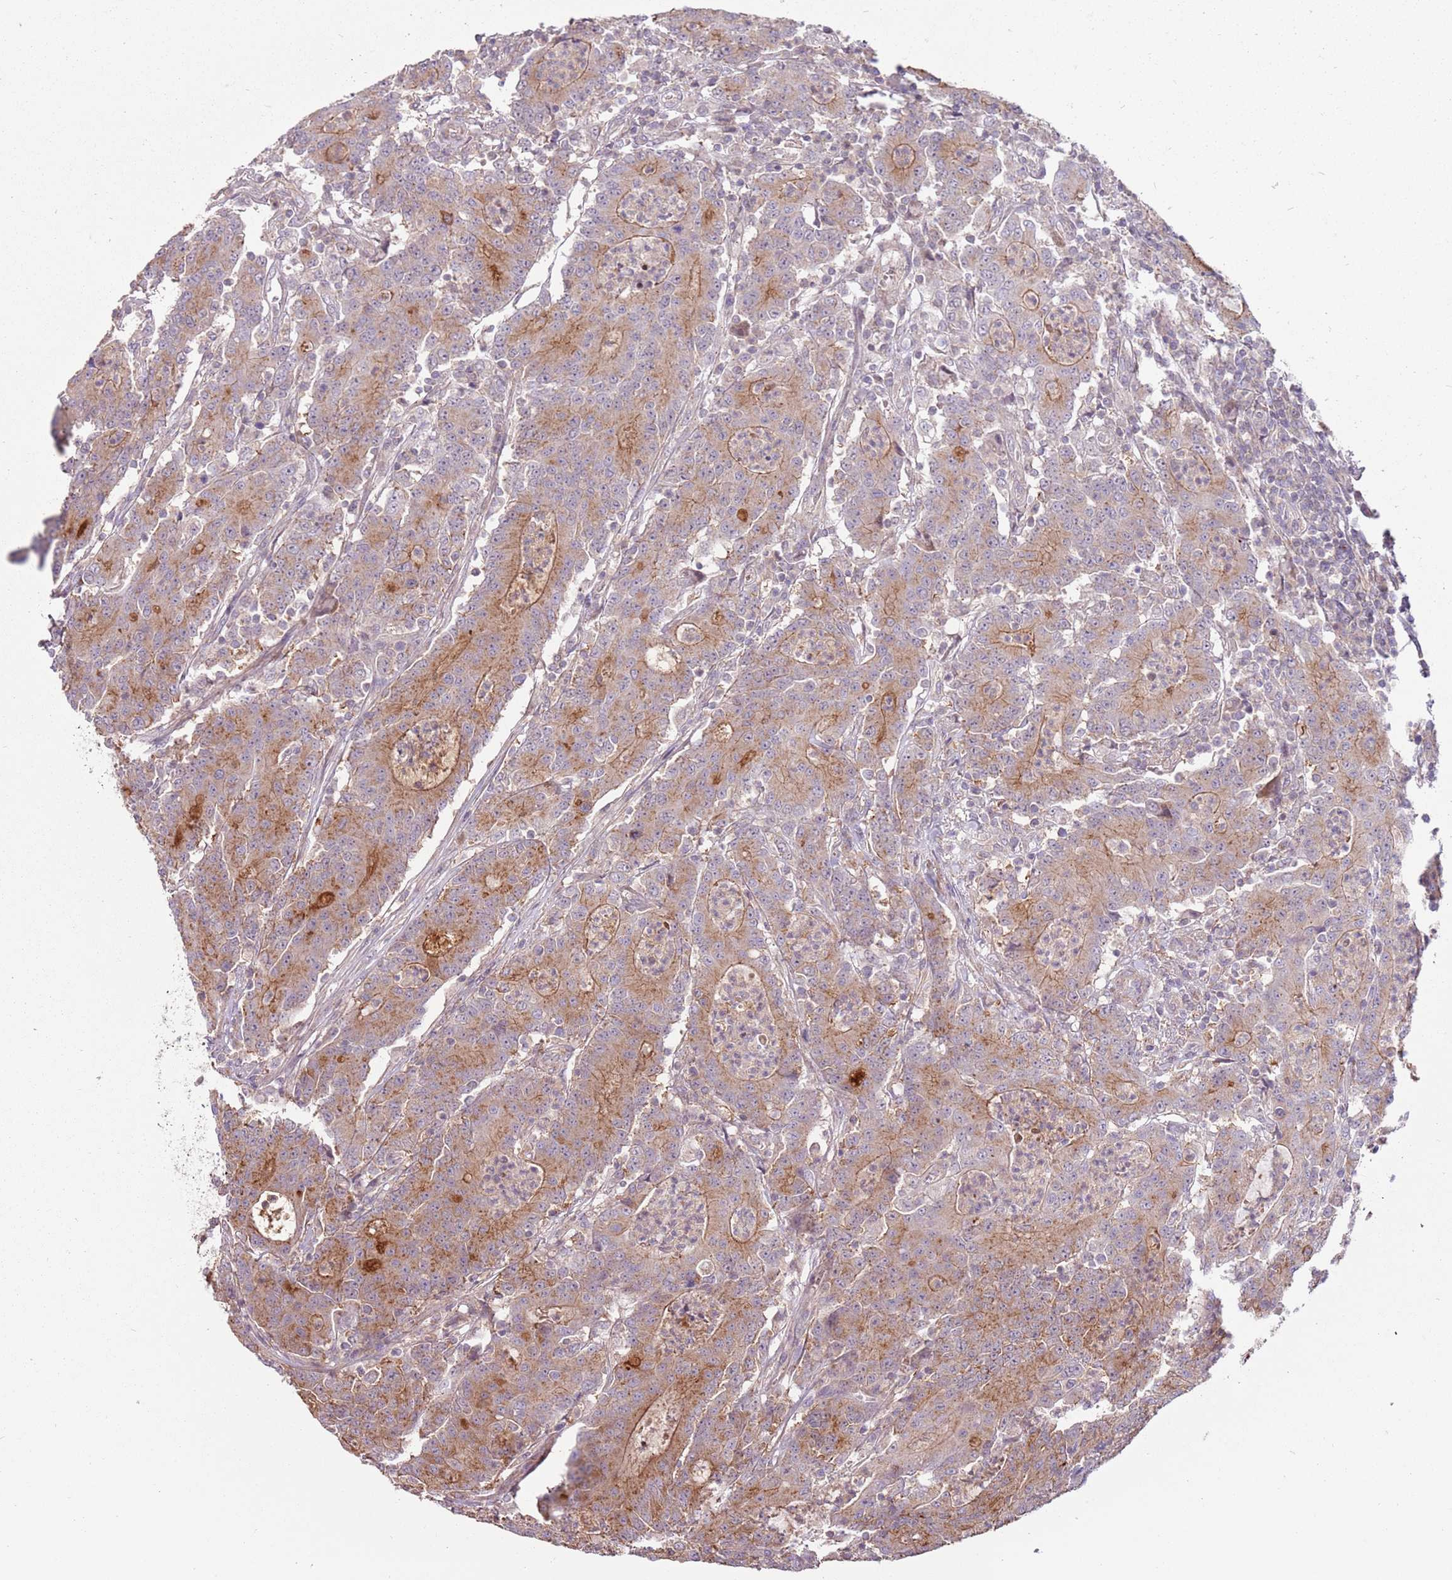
{"staining": {"intensity": "moderate", "quantity": ">75%", "location": "cytoplasmic/membranous"}, "tissue": "colorectal cancer", "cell_type": "Tumor cells", "image_type": "cancer", "snomed": [{"axis": "morphology", "description": "Adenocarcinoma, NOS"}, {"axis": "topography", "description": "Colon"}], "caption": "Colorectal cancer tissue exhibits moderate cytoplasmic/membranous expression in approximately >75% of tumor cells", "gene": "SPATA31D1", "patient": {"sex": "male", "age": 83}}